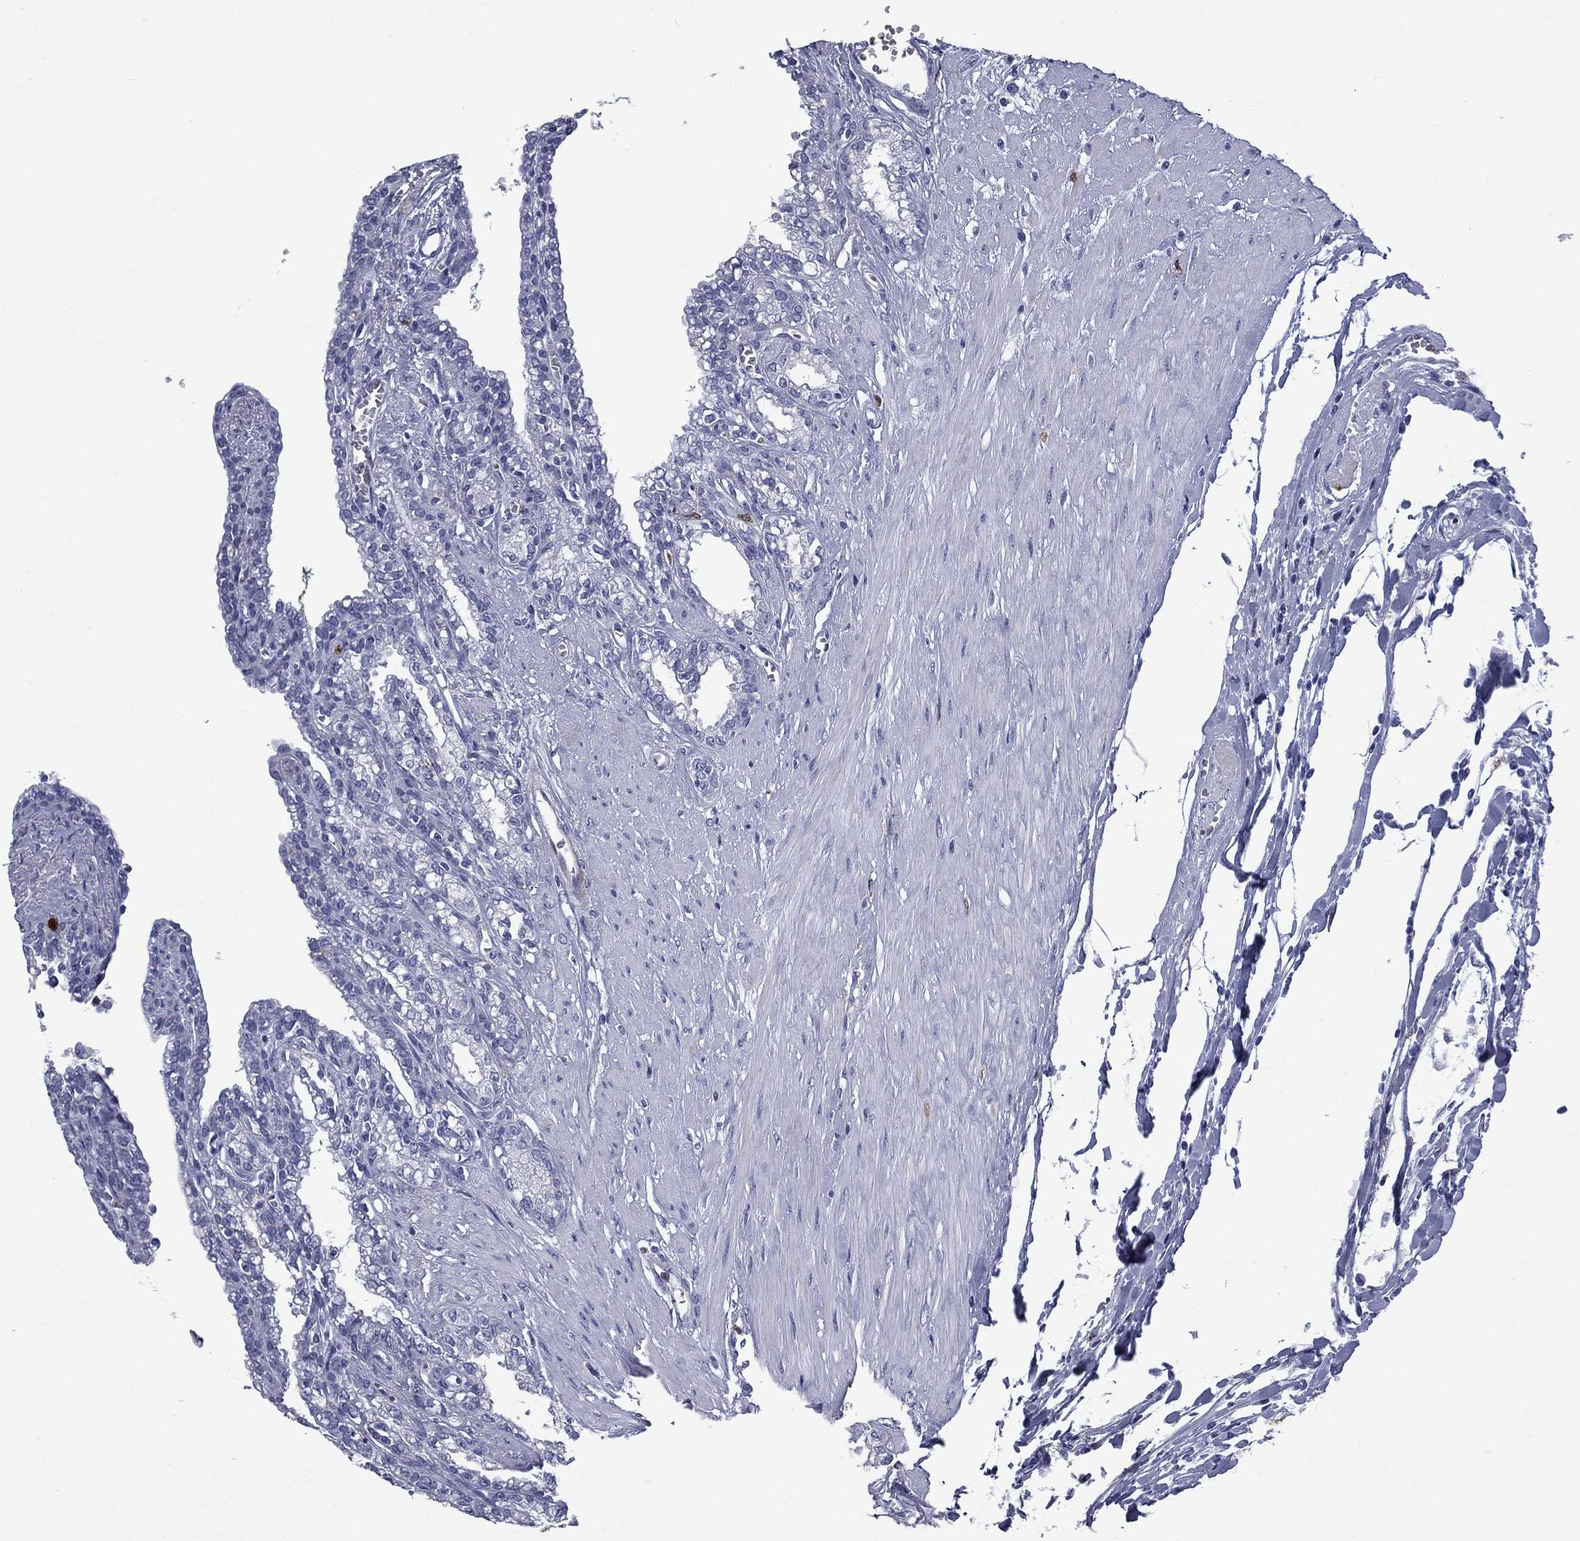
{"staining": {"intensity": "negative", "quantity": "none", "location": "none"}, "tissue": "seminal vesicle", "cell_type": "Glandular cells", "image_type": "normal", "snomed": [{"axis": "morphology", "description": "Normal tissue, NOS"}, {"axis": "morphology", "description": "Urothelial carcinoma, NOS"}, {"axis": "topography", "description": "Urinary bladder"}, {"axis": "topography", "description": "Seminal veicle"}], "caption": "This is a micrograph of immunohistochemistry (IHC) staining of benign seminal vesicle, which shows no positivity in glandular cells.", "gene": "TRIM29", "patient": {"sex": "male", "age": 76}}